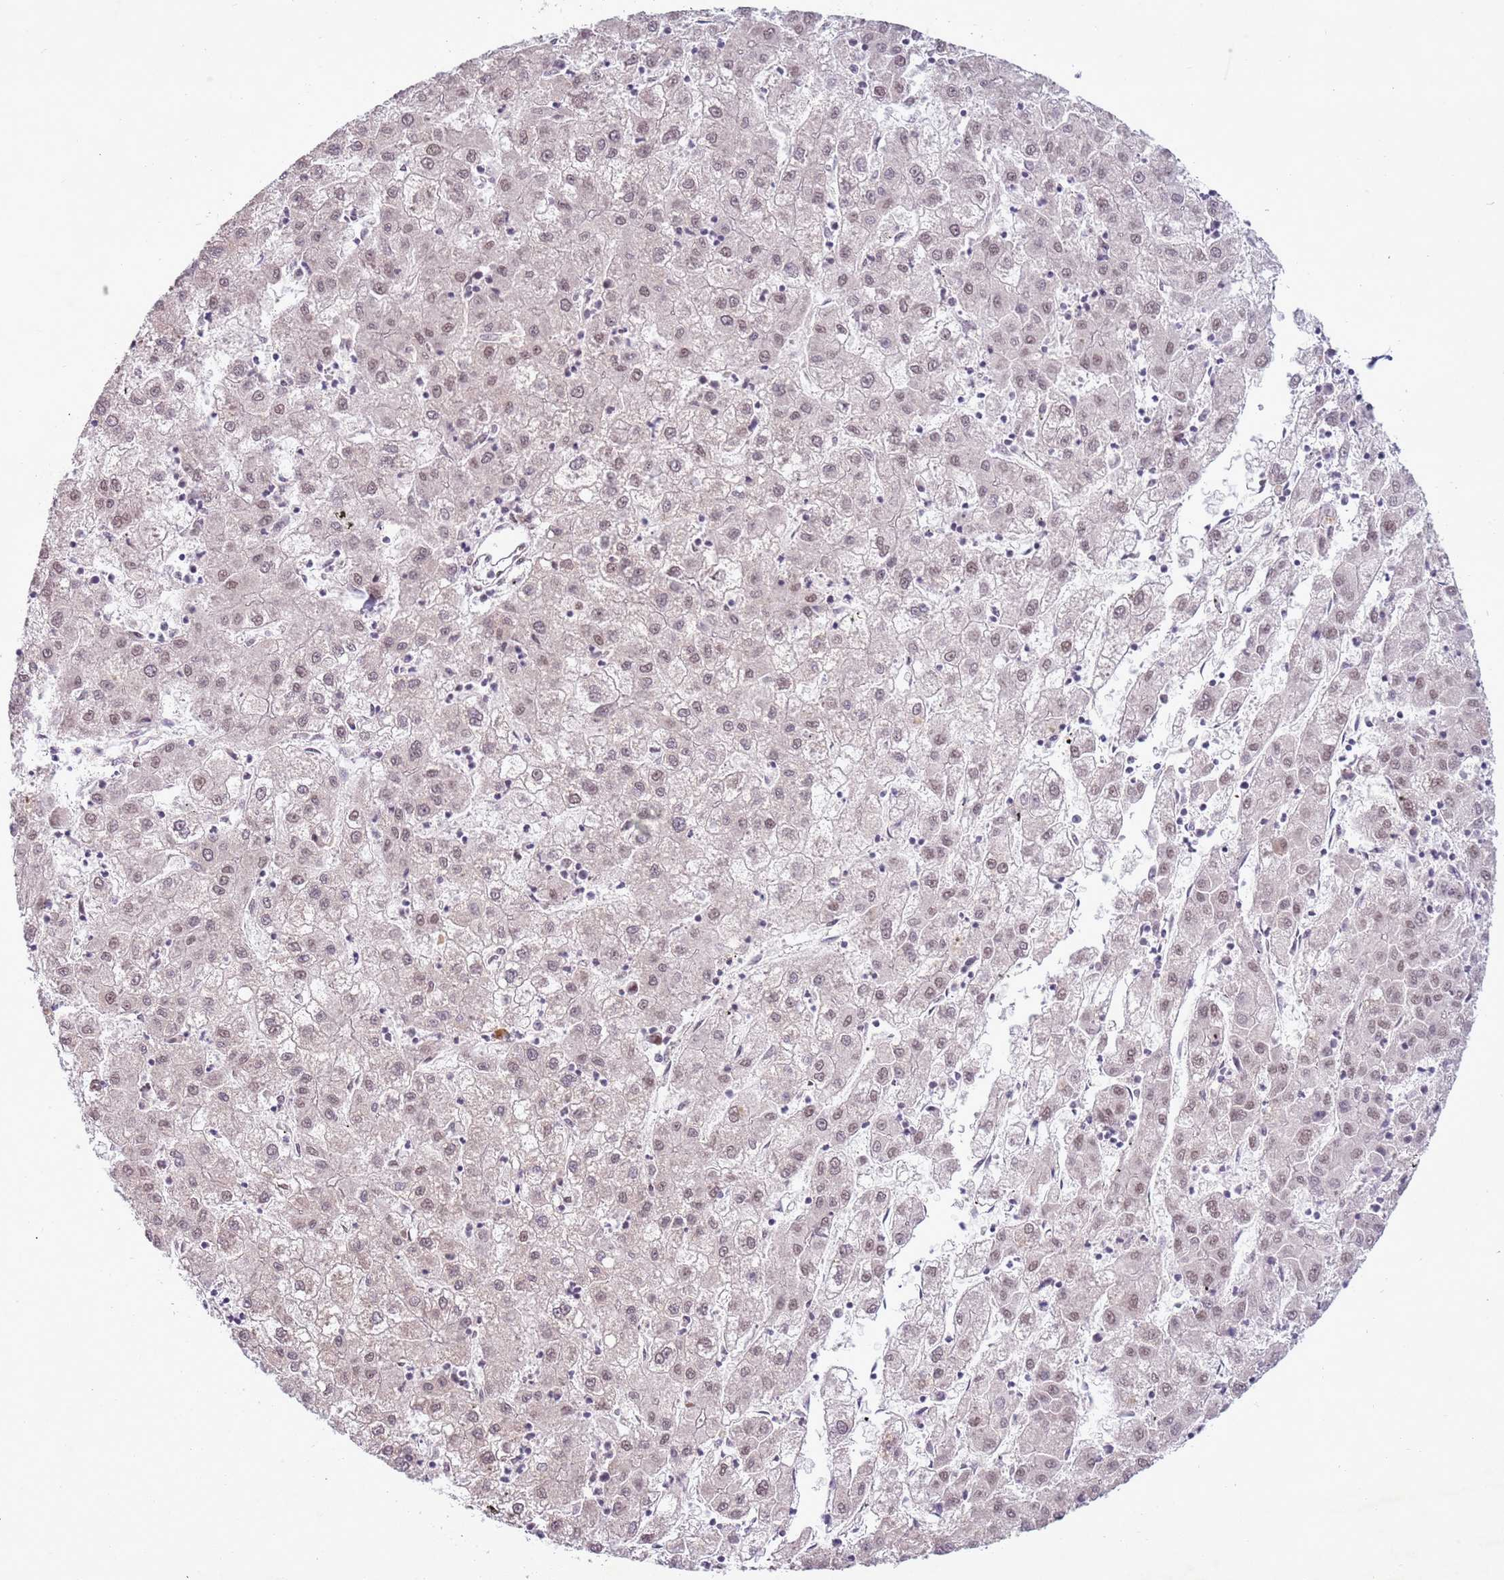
{"staining": {"intensity": "weak", "quantity": ">75%", "location": "nuclear"}, "tissue": "liver cancer", "cell_type": "Tumor cells", "image_type": "cancer", "snomed": [{"axis": "morphology", "description": "Carcinoma, Hepatocellular, NOS"}, {"axis": "topography", "description": "Liver"}], "caption": "Liver cancer (hepatocellular carcinoma) stained with DAB (3,3'-diaminobenzidine) immunohistochemistry (IHC) demonstrates low levels of weak nuclear staining in approximately >75% of tumor cells.", "gene": "FAM120AOS", "patient": {"sex": "male", "age": 72}}